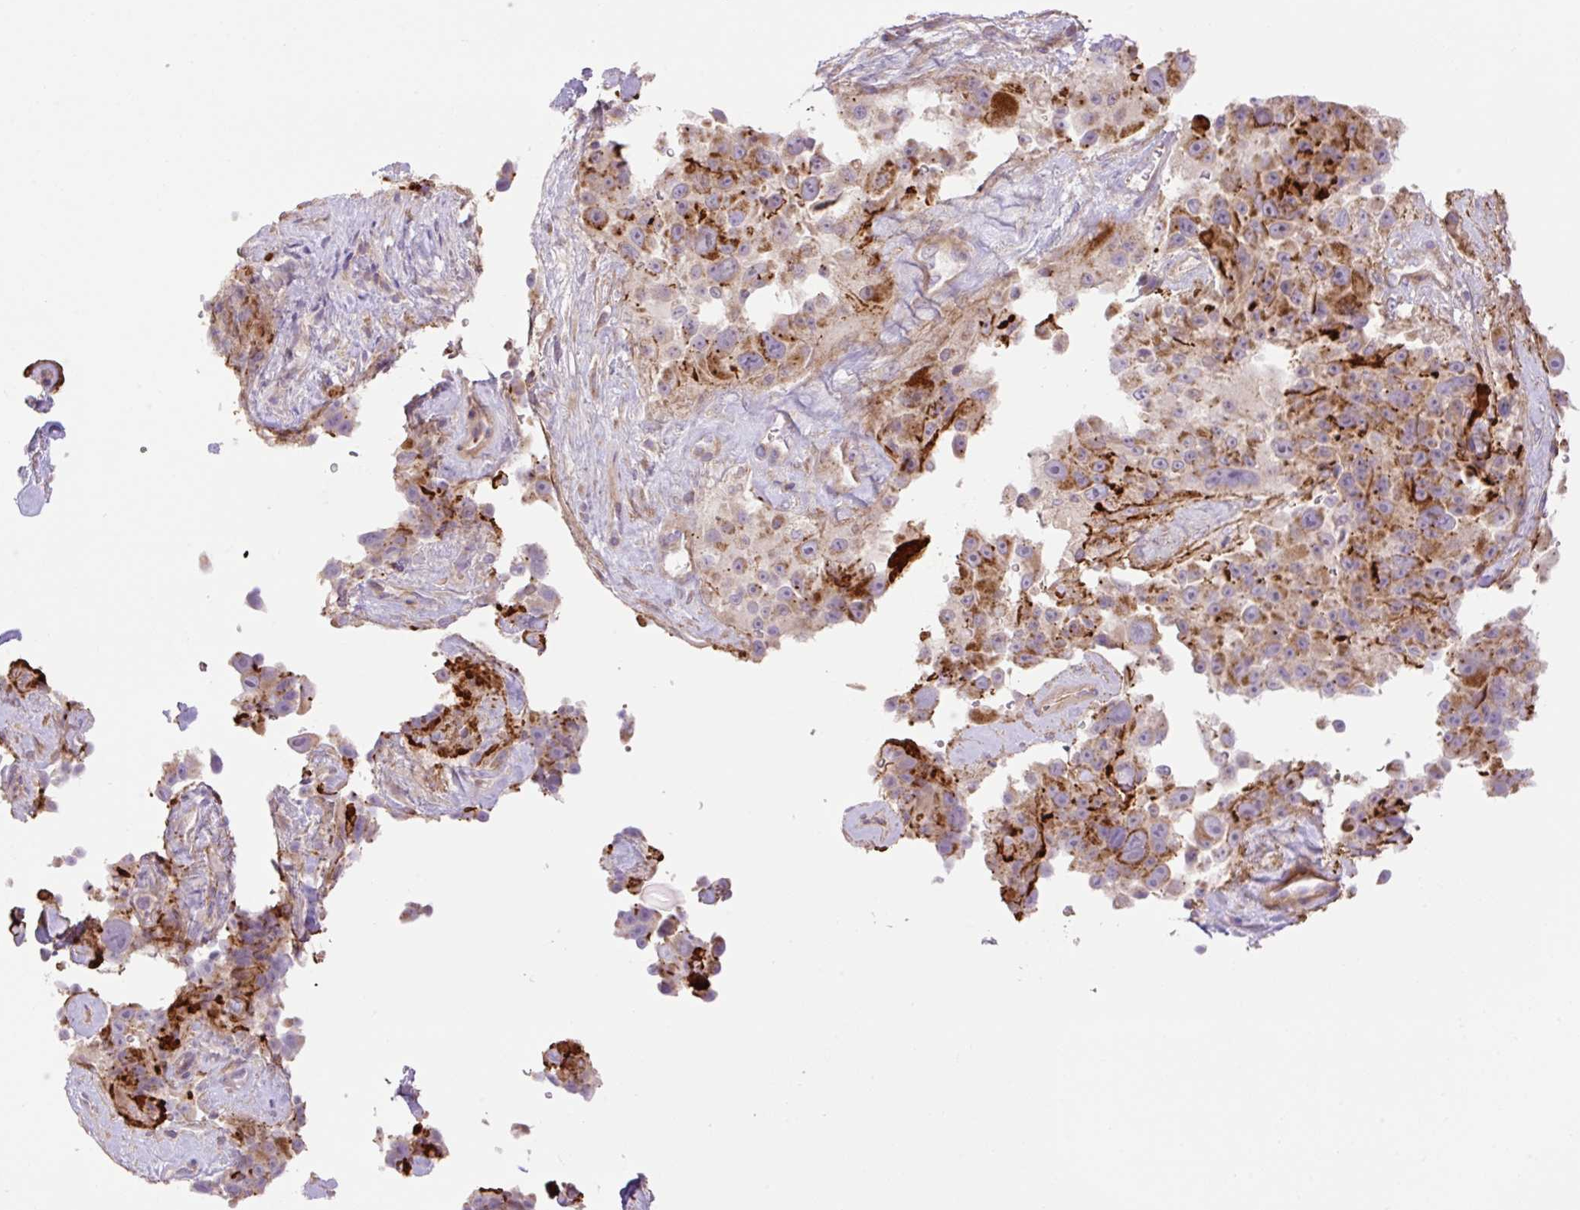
{"staining": {"intensity": "moderate", "quantity": ">75%", "location": "cytoplasmic/membranous"}, "tissue": "melanoma", "cell_type": "Tumor cells", "image_type": "cancer", "snomed": [{"axis": "morphology", "description": "Malignant melanoma, Metastatic site"}, {"axis": "topography", "description": "Lymph node"}], "caption": "High-magnification brightfield microscopy of malignant melanoma (metastatic site) stained with DAB (3,3'-diaminobenzidine) (brown) and counterstained with hematoxylin (blue). tumor cells exhibit moderate cytoplasmic/membranous staining is seen in approximately>75% of cells. (DAB IHC with brightfield microscopy, high magnification).", "gene": "VPS25", "patient": {"sex": "male", "age": 62}}